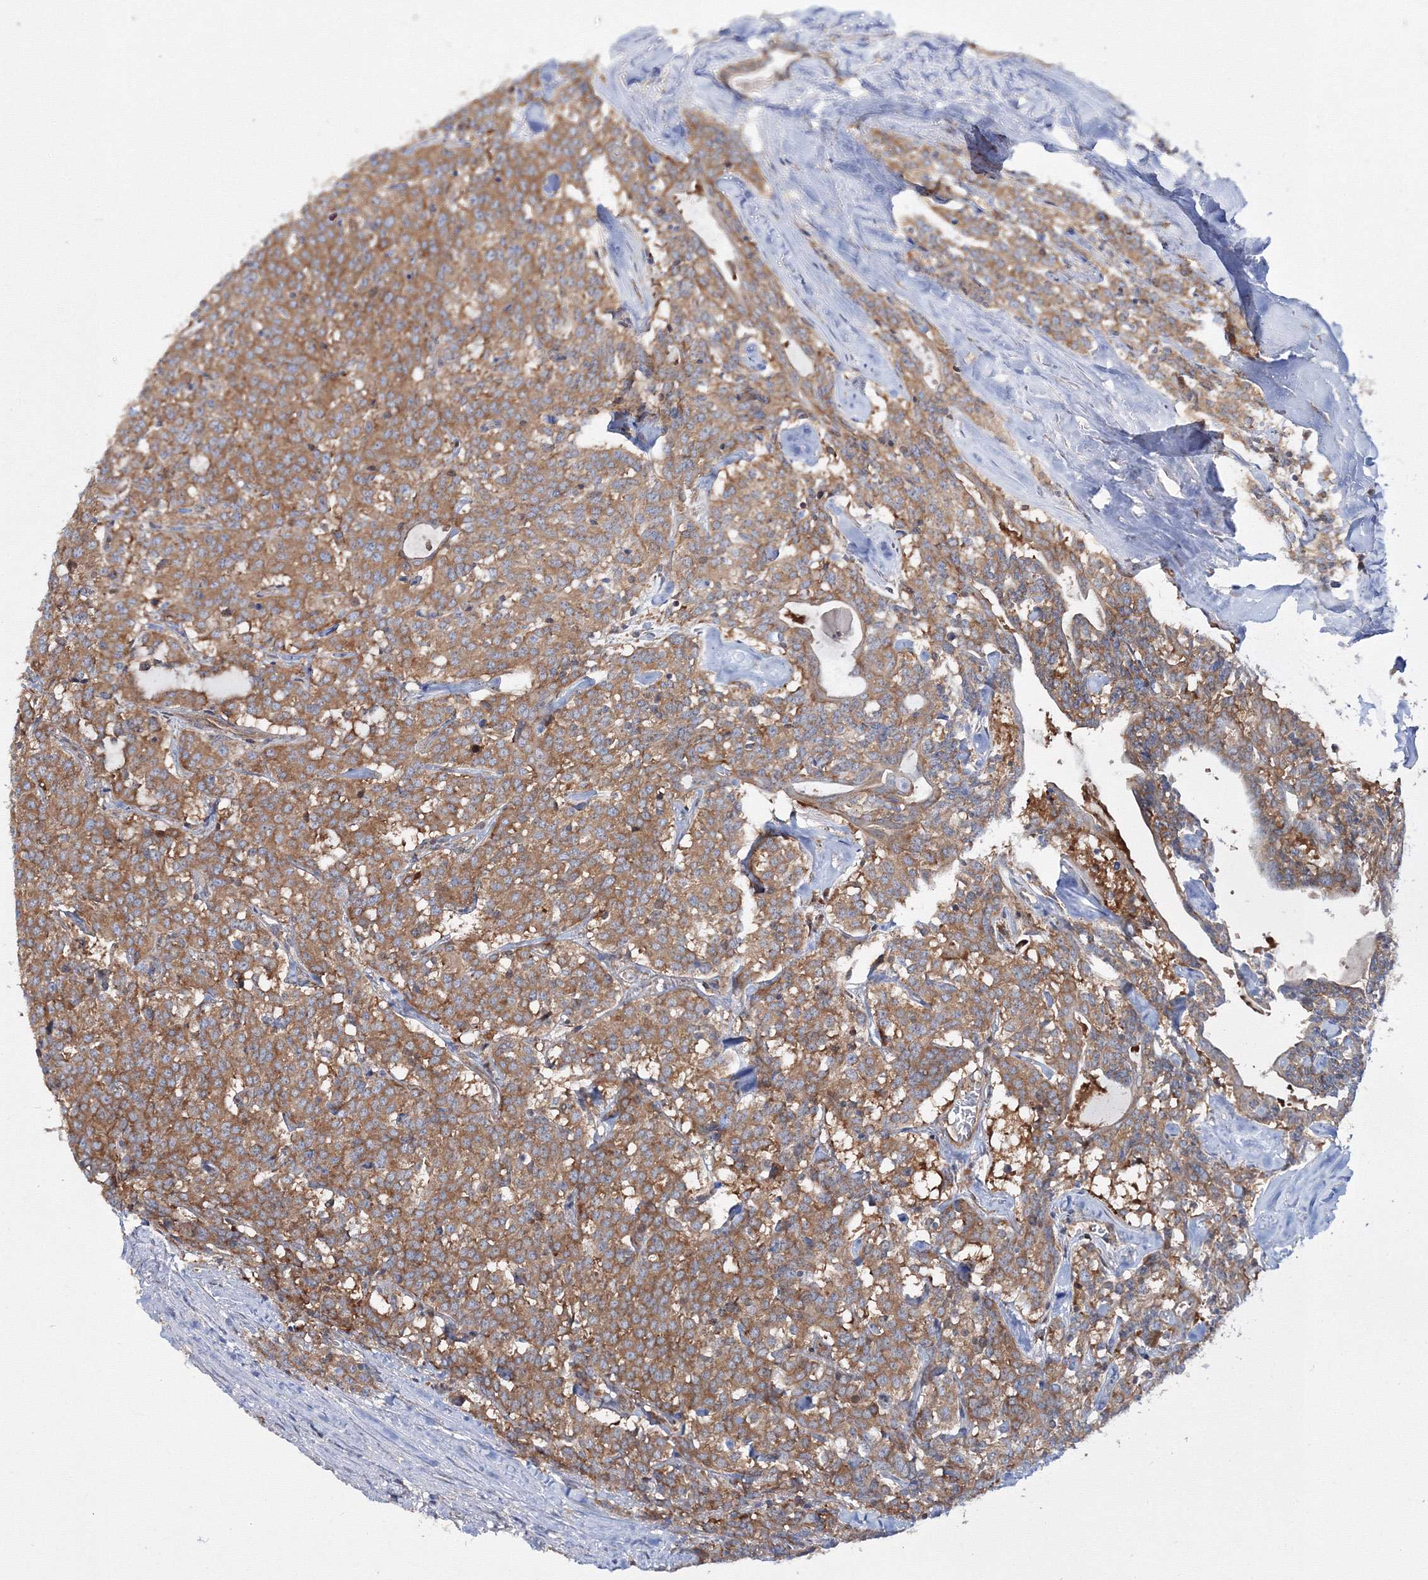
{"staining": {"intensity": "moderate", "quantity": ">75%", "location": "cytoplasmic/membranous"}, "tissue": "carcinoid", "cell_type": "Tumor cells", "image_type": "cancer", "snomed": [{"axis": "morphology", "description": "Carcinoid, malignant, NOS"}, {"axis": "topography", "description": "Lung"}], "caption": "Carcinoid stained with a protein marker reveals moderate staining in tumor cells.", "gene": "HARS1", "patient": {"sex": "female", "age": 46}}